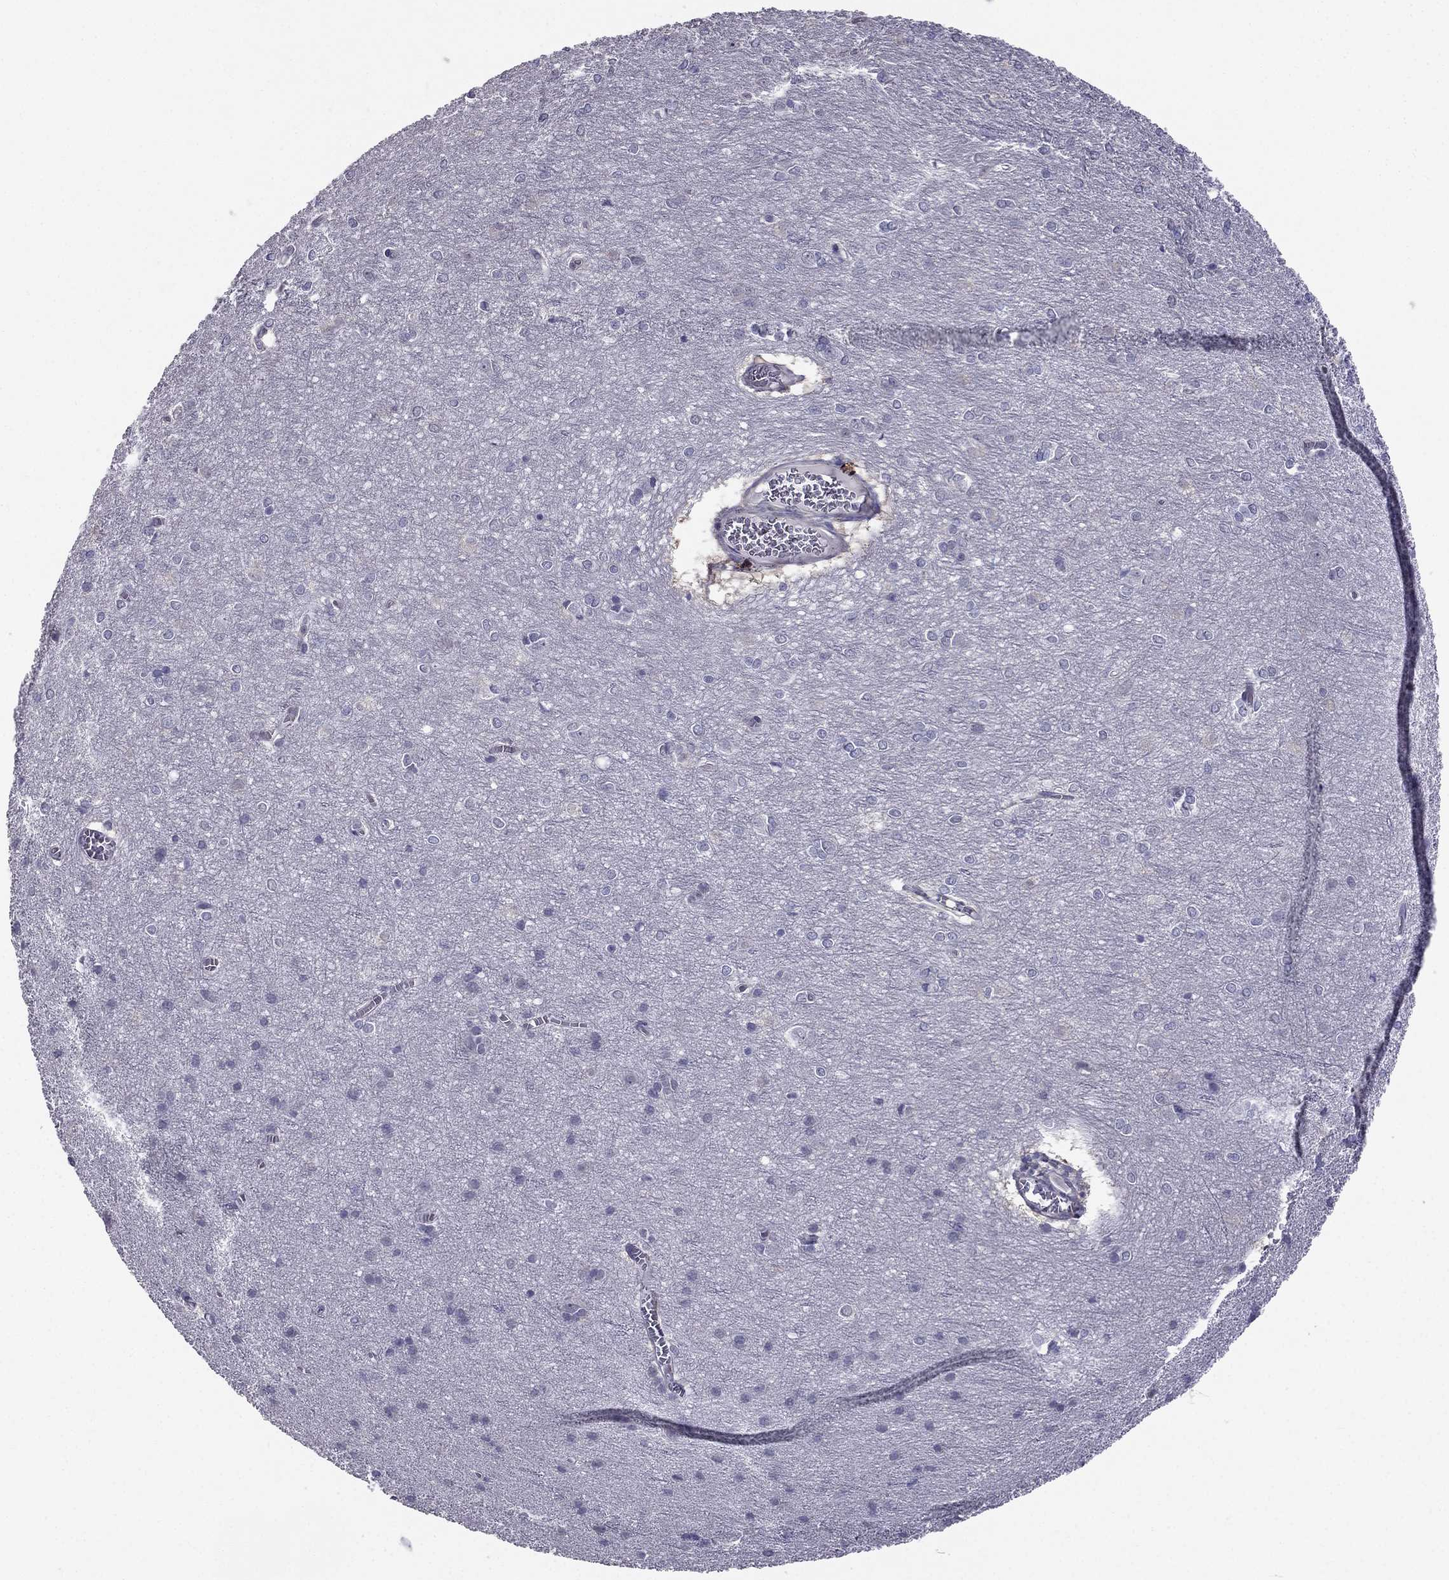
{"staining": {"intensity": "negative", "quantity": "none", "location": "none"}, "tissue": "cerebral cortex", "cell_type": "Endothelial cells", "image_type": "normal", "snomed": [{"axis": "morphology", "description": "Normal tissue, NOS"}, {"axis": "topography", "description": "Cerebral cortex"}], "caption": "The immunohistochemistry image has no significant expression in endothelial cells of cerebral cortex. (DAB immunohistochemistry, high magnification).", "gene": "HSFX1", "patient": {"sex": "male", "age": 37}}